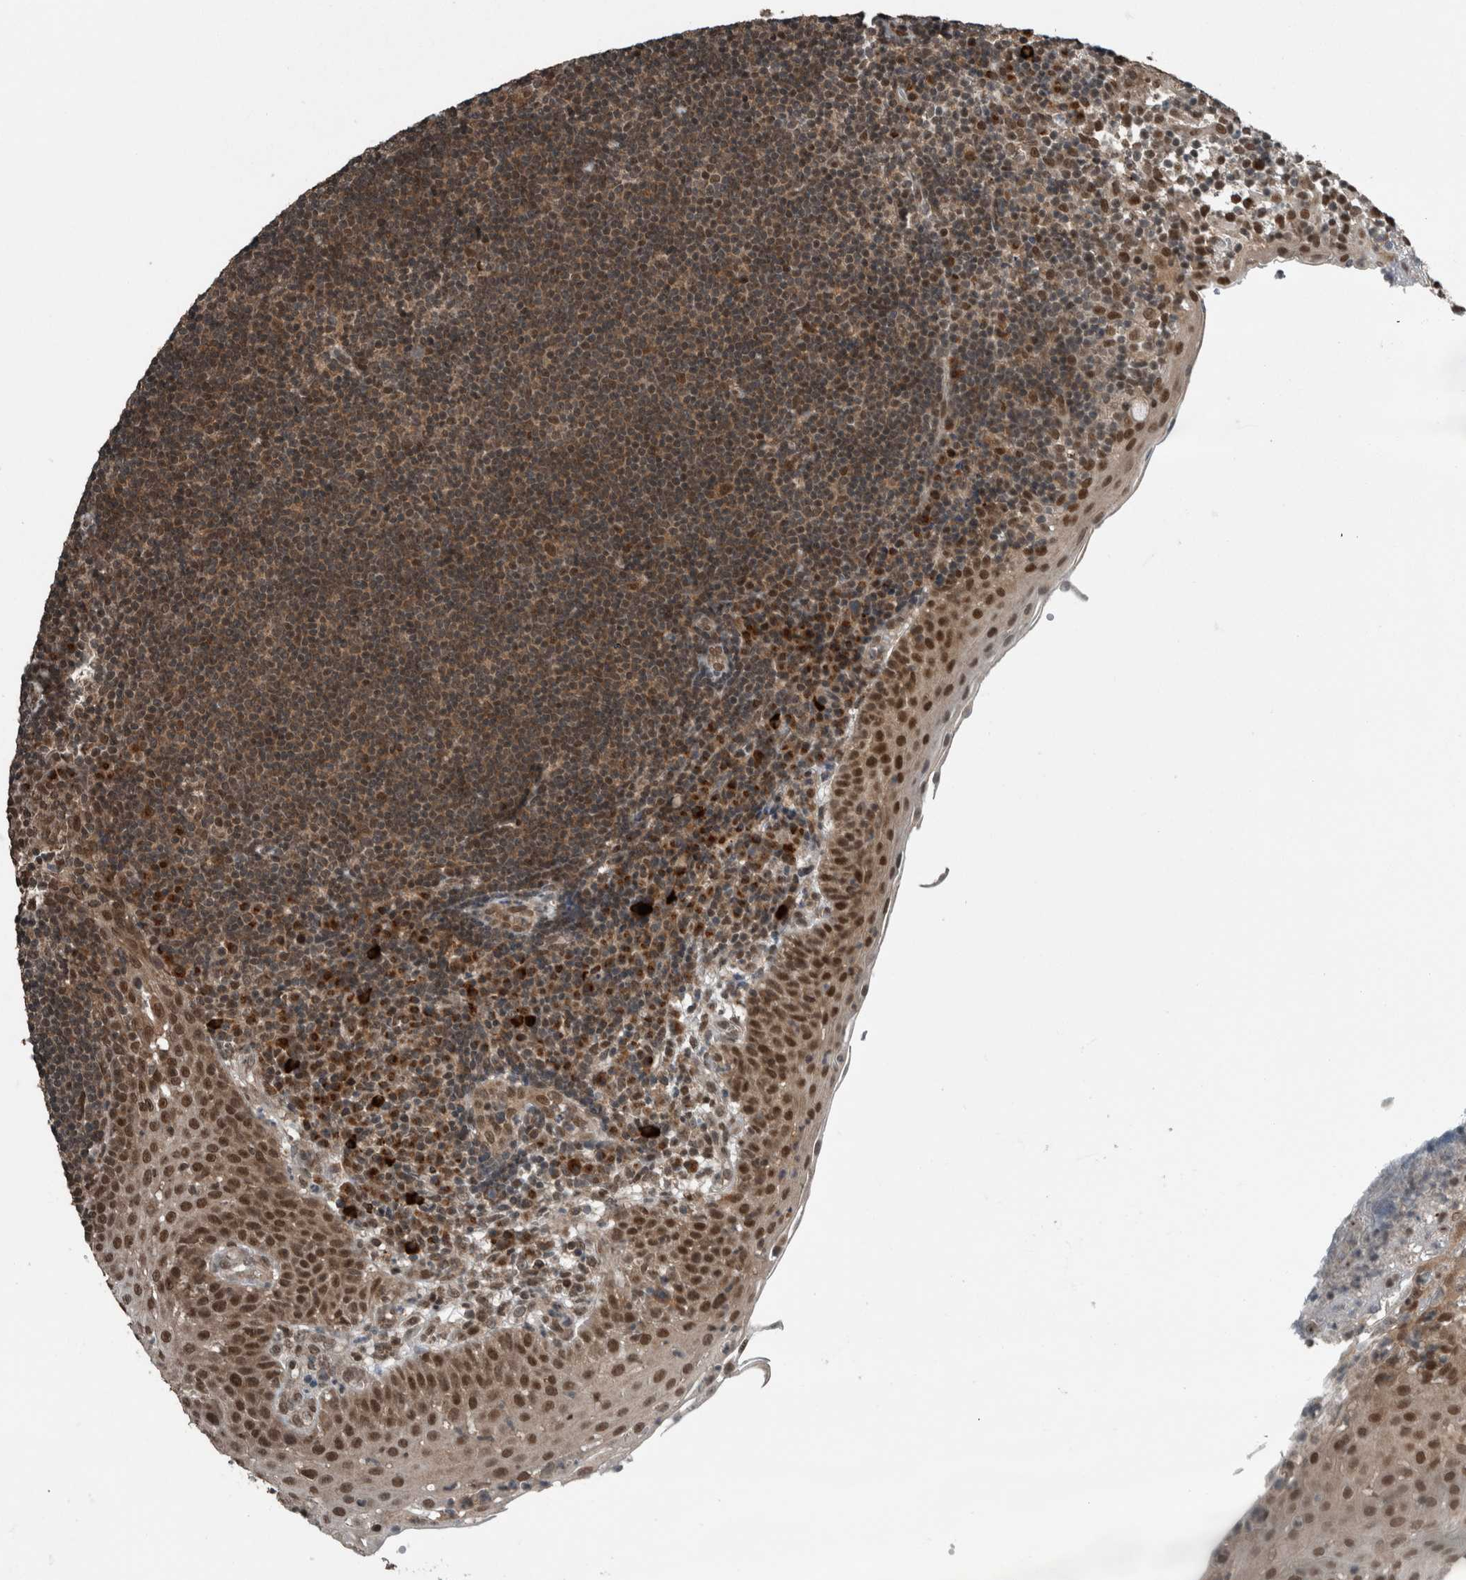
{"staining": {"intensity": "moderate", "quantity": ">75%", "location": "cytoplasmic/membranous,nuclear"}, "tissue": "tonsil", "cell_type": "Germinal center cells", "image_type": "normal", "snomed": [{"axis": "morphology", "description": "Normal tissue, NOS"}, {"axis": "topography", "description": "Tonsil"}], "caption": "This image reveals IHC staining of benign human tonsil, with medium moderate cytoplasmic/membranous,nuclear staining in approximately >75% of germinal center cells.", "gene": "SPAG7", "patient": {"sex": "female", "age": 40}}